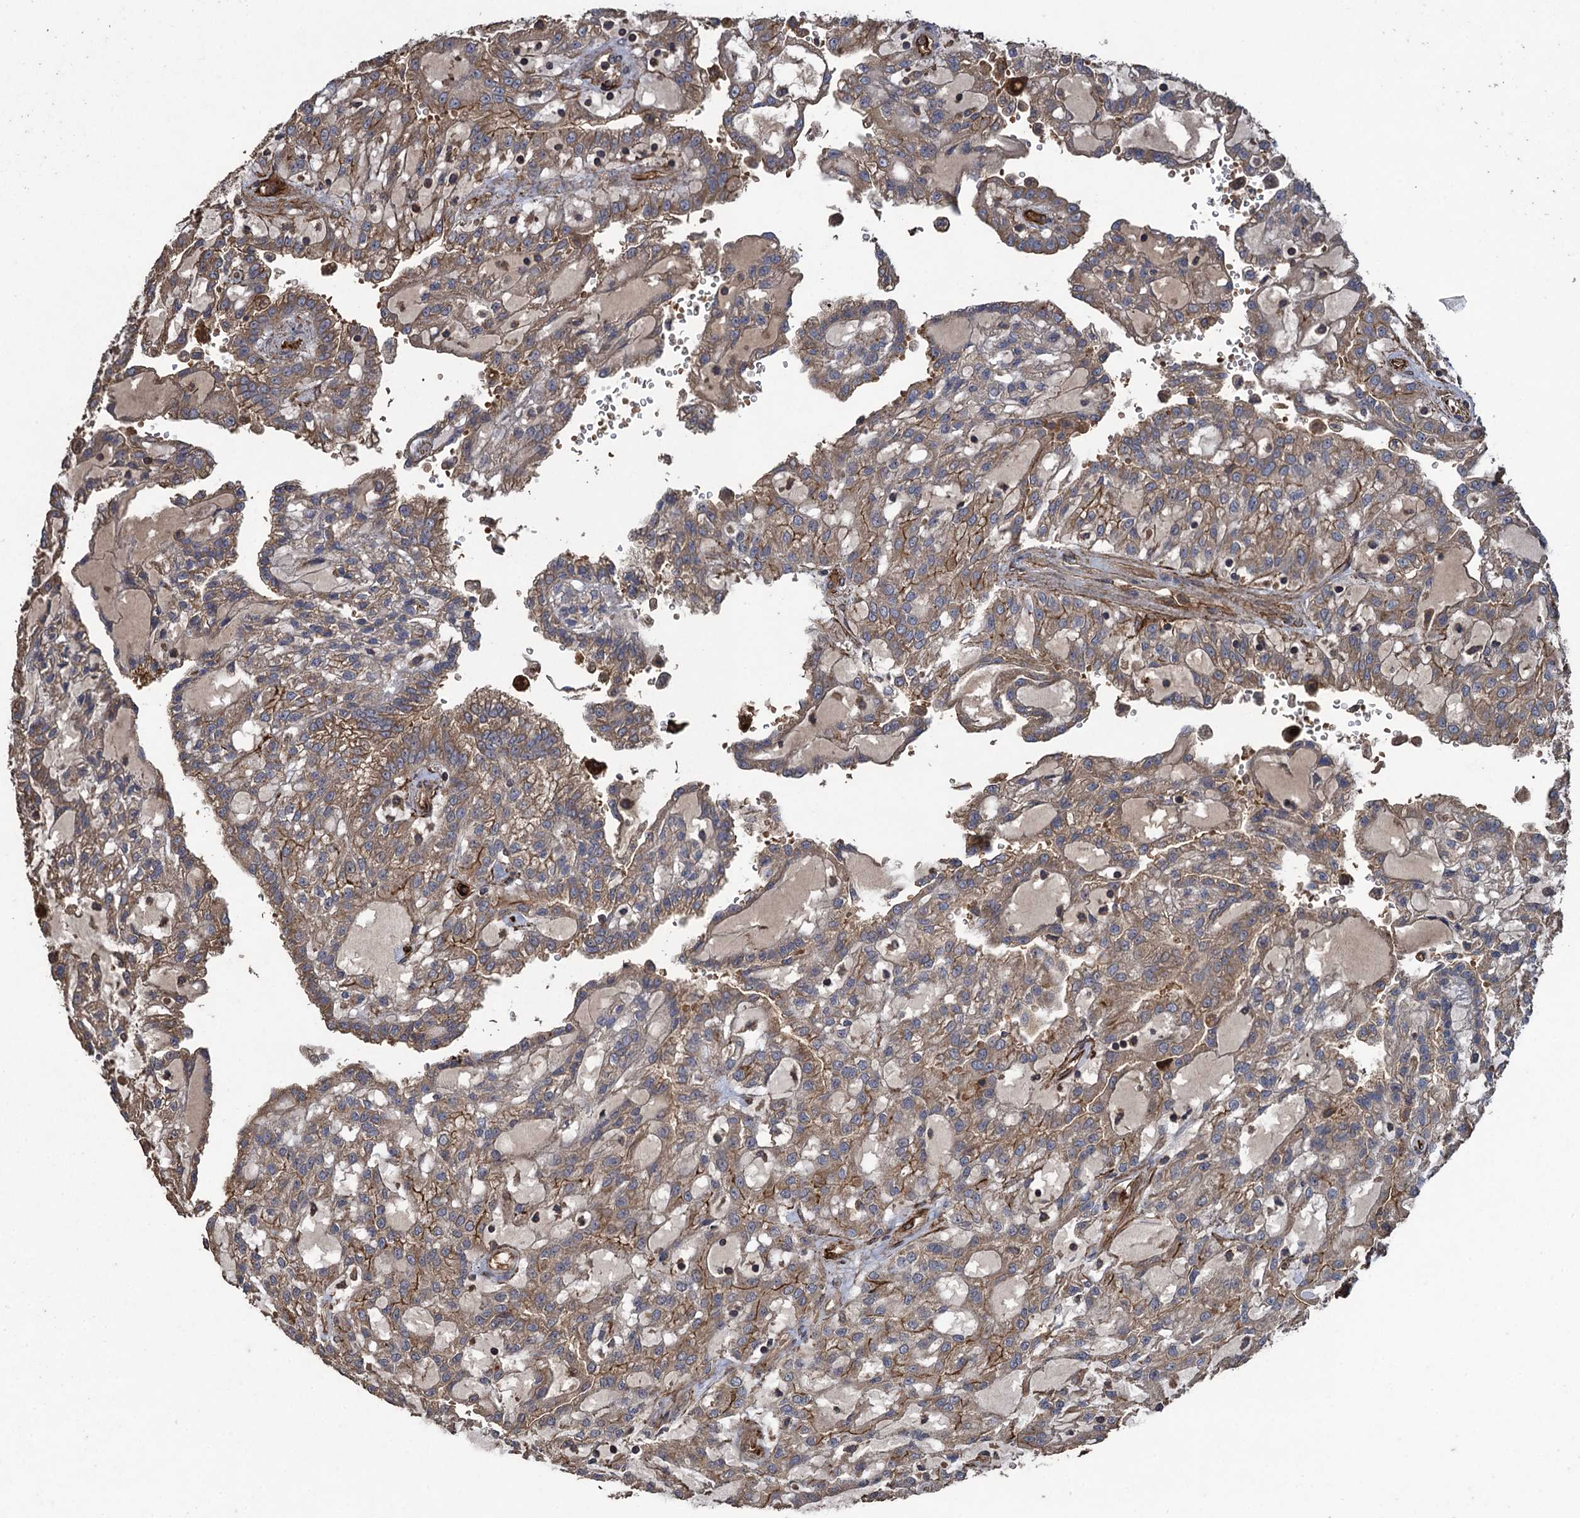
{"staining": {"intensity": "moderate", "quantity": "25%-75%", "location": "cytoplasmic/membranous"}, "tissue": "renal cancer", "cell_type": "Tumor cells", "image_type": "cancer", "snomed": [{"axis": "morphology", "description": "Adenocarcinoma, NOS"}, {"axis": "topography", "description": "Kidney"}], "caption": "Tumor cells display medium levels of moderate cytoplasmic/membranous expression in approximately 25%-75% of cells in renal cancer (adenocarcinoma).", "gene": "TXNDC11", "patient": {"sex": "male", "age": 63}}